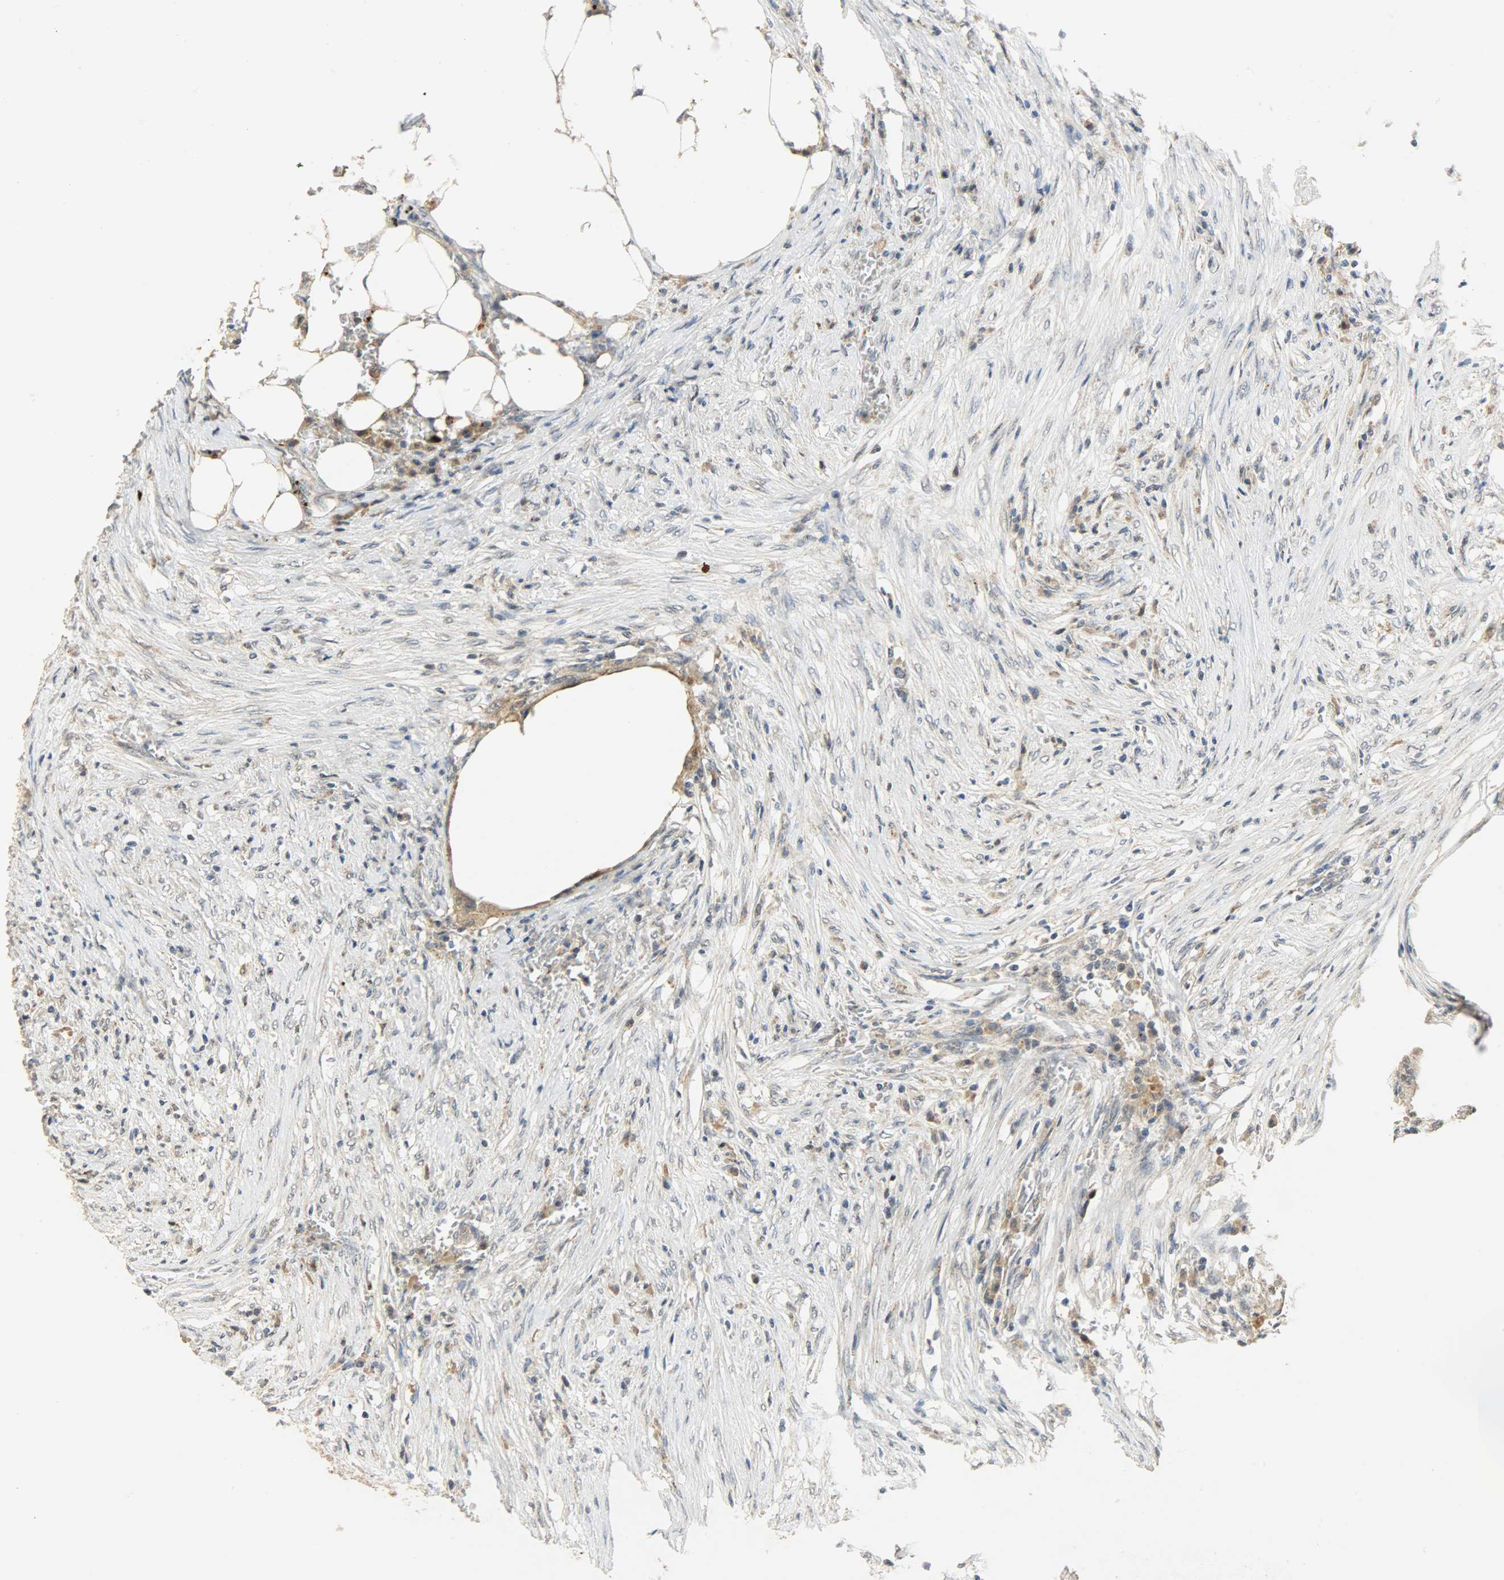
{"staining": {"intensity": "moderate", "quantity": ">75%", "location": "cytoplasmic/membranous"}, "tissue": "colorectal cancer", "cell_type": "Tumor cells", "image_type": "cancer", "snomed": [{"axis": "morphology", "description": "Adenocarcinoma, NOS"}, {"axis": "topography", "description": "Colon"}], "caption": "High-magnification brightfield microscopy of adenocarcinoma (colorectal) stained with DAB (brown) and counterstained with hematoxylin (blue). tumor cells exhibit moderate cytoplasmic/membranous expression is present in approximately>75% of cells.", "gene": "GIT2", "patient": {"sex": "male", "age": 71}}